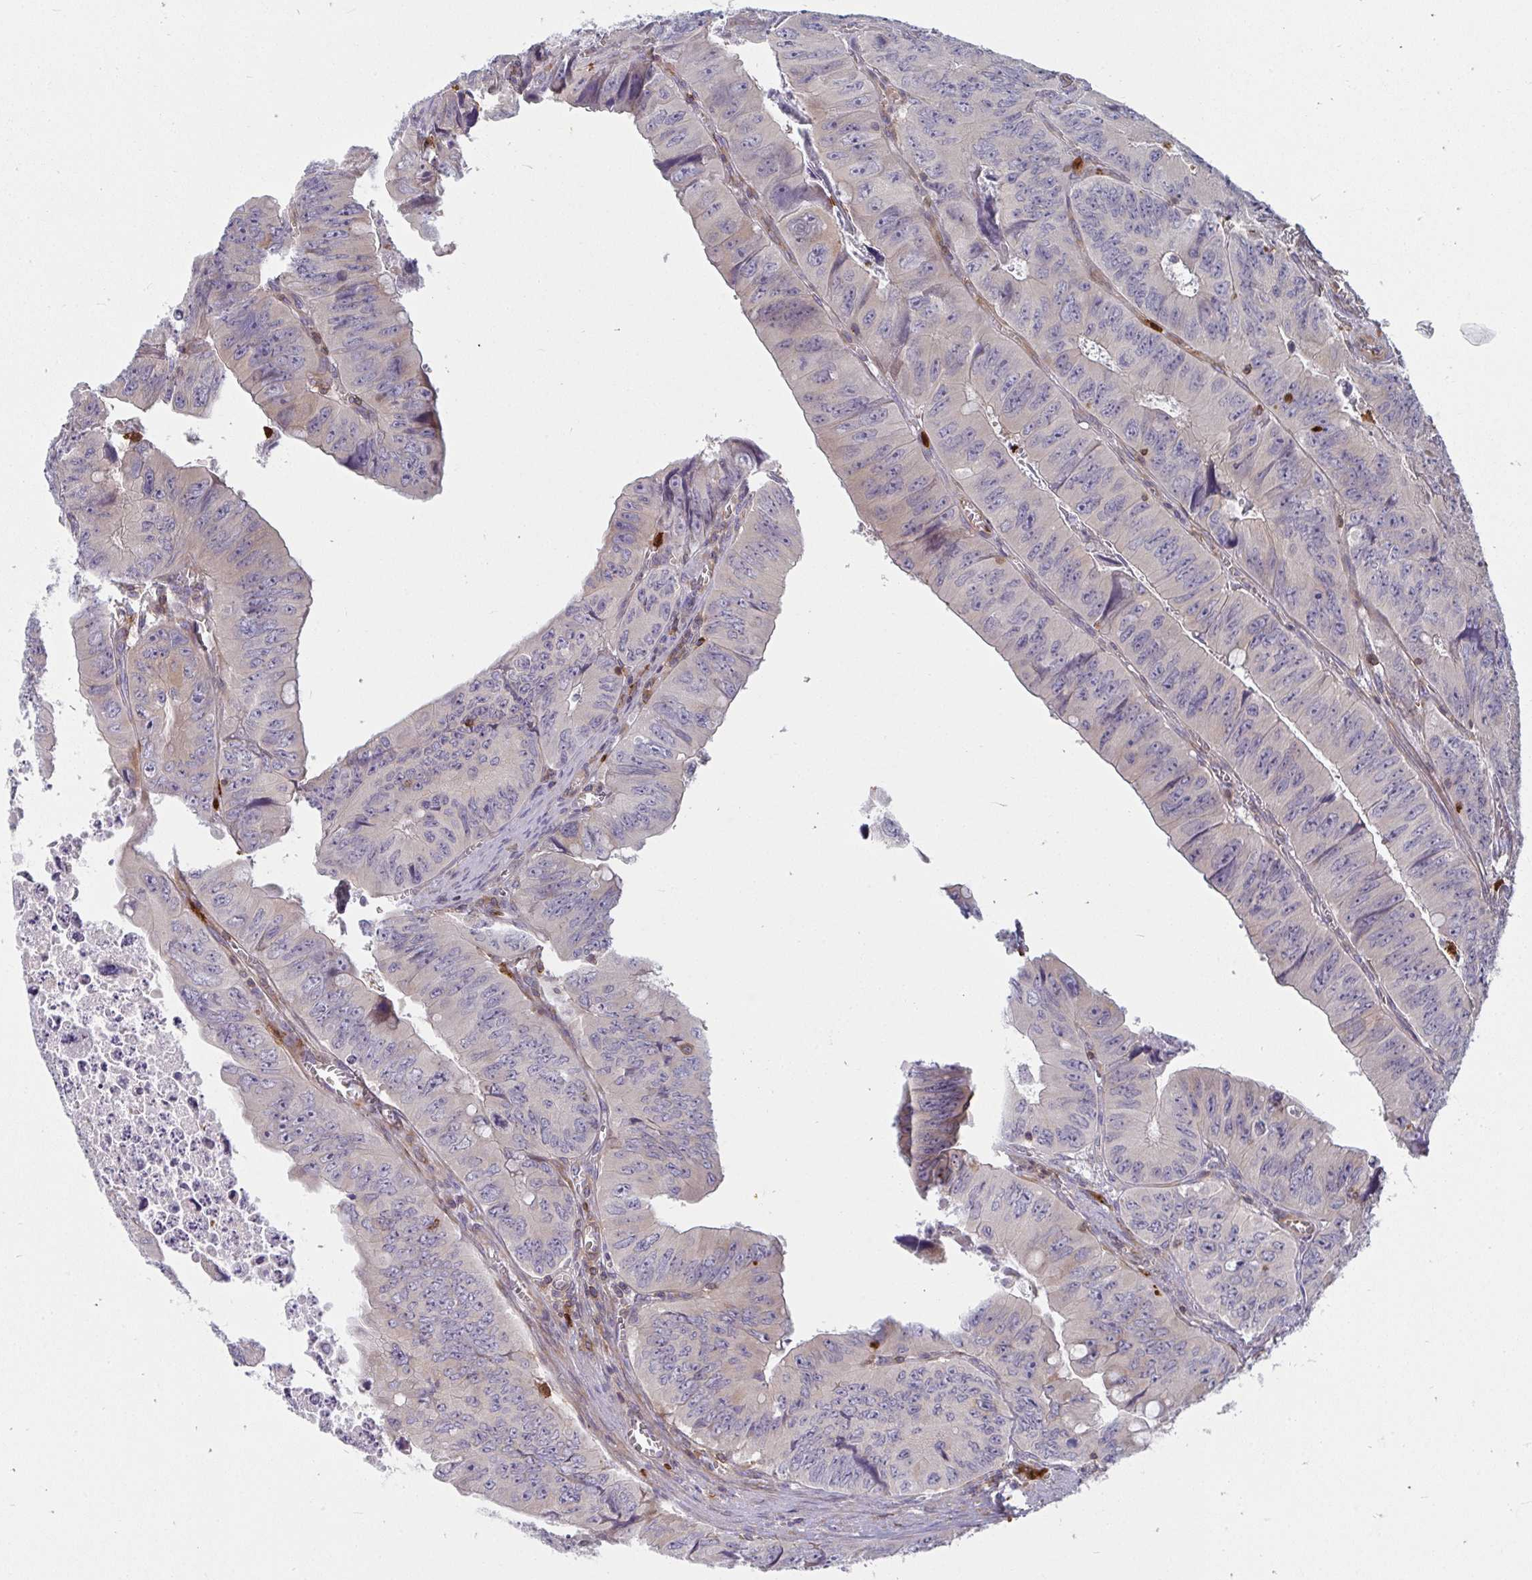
{"staining": {"intensity": "negative", "quantity": "none", "location": "none"}, "tissue": "colorectal cancer", "cell_type": "Tumor cells", "image_type": "cancer", "snomed": [{"axis": "morphology", "description": "Adenocarcinoma, NOS"}, {"axis": "topography", "description": "Colon"}], "caption": "An immunohistochemistry (IHC) image of adenocarcinoma (colorectal) is shown. There is no staining in tumor cells of adenocarcinoma (colorectal).", "gene": "CSF3R", "patient": {"sex": "female", "age": 84}}